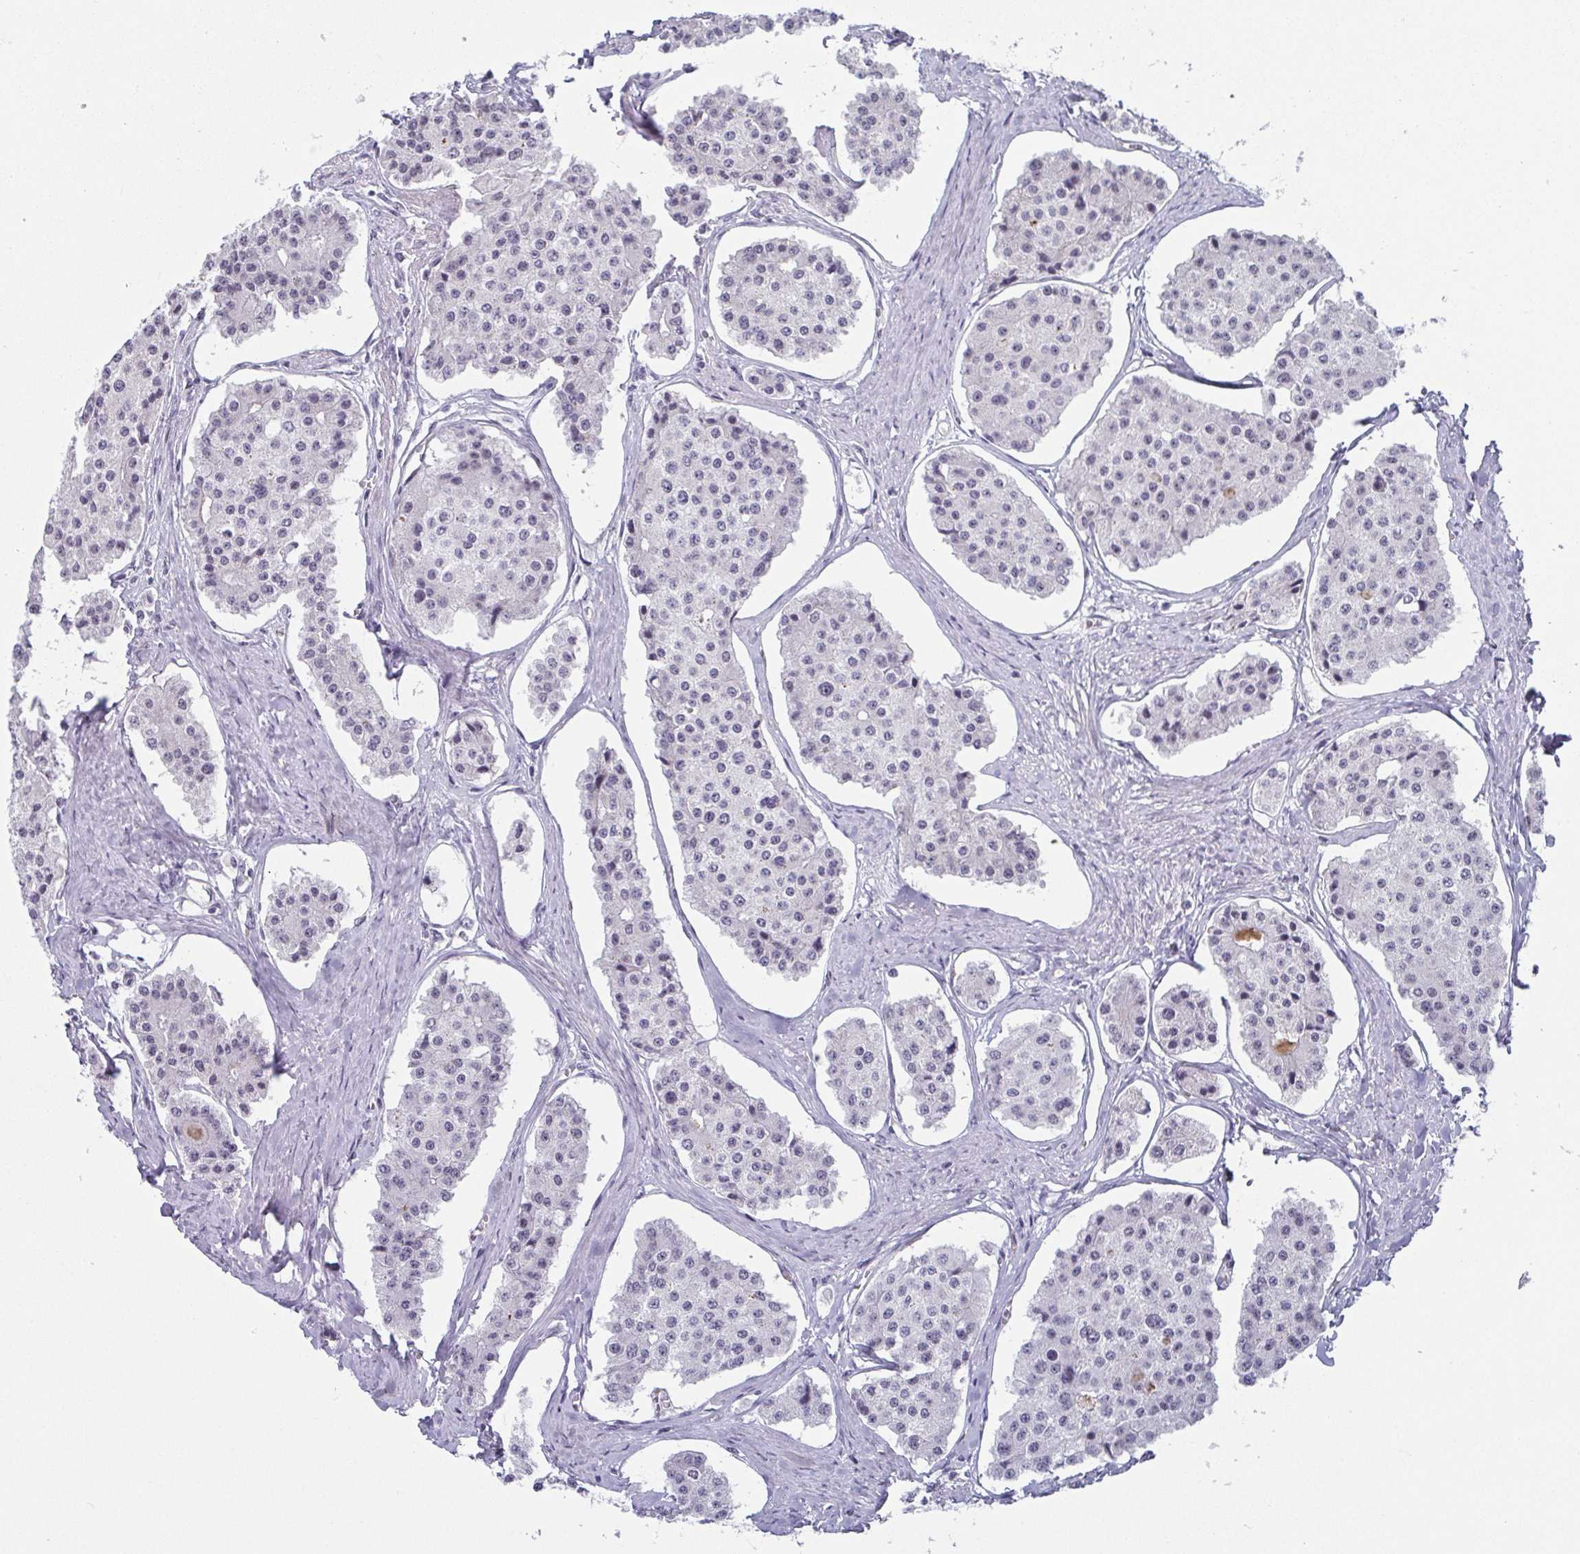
{"staining": {"intensity": "negative", "quantity": "none", "location": "none"}, "tissue": "carcinoid", "cell_type": "Tumor cells", "image_type": "cancer", "snomed": [{"axis": "morphology", "description": "Carcinoid, malignant, NOS"}, {"axis": "topography", "description": "Small intestine"}], "caption": "Image shows no protein expression in tumor cells of carcinoid tissue.", "gene": "EXOSC7", "patient": {"sex": "female", "age": 65}}